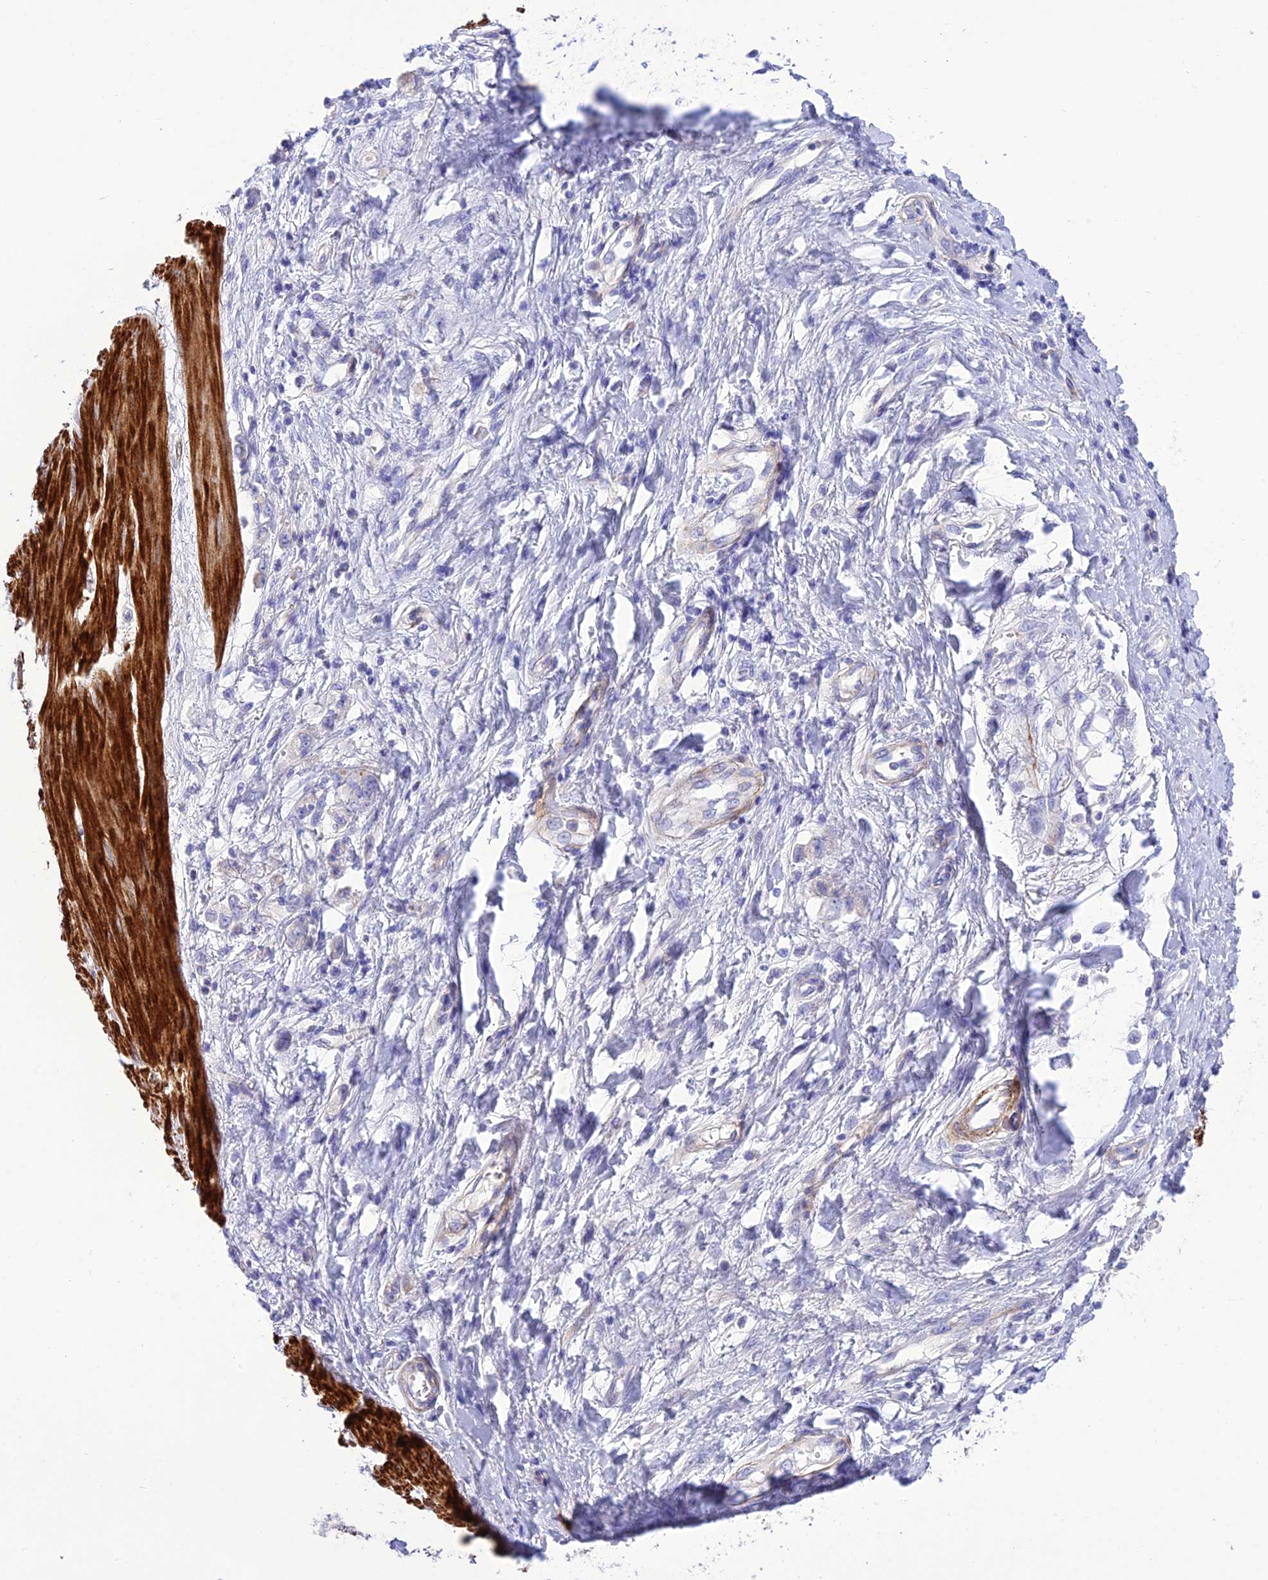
{"staining": {"intensity": "negative", "quantity": "none", "location": "none"}, "tissue": "stomach cancer", "cell_type": "Tumor cells", "image_type": "cancer", "snomed": [{"axis": "morphology", "description": "Adenocarcinoma, NOS"}, {"axis": "topography", "description": "Stomach"}], "caption": "Stomach cancer was stained to show a protein in brown. There is no significant expression in tumor cells.", "gene": "FRA10AC1", "patient": {"sex": "female", "age": 76}}